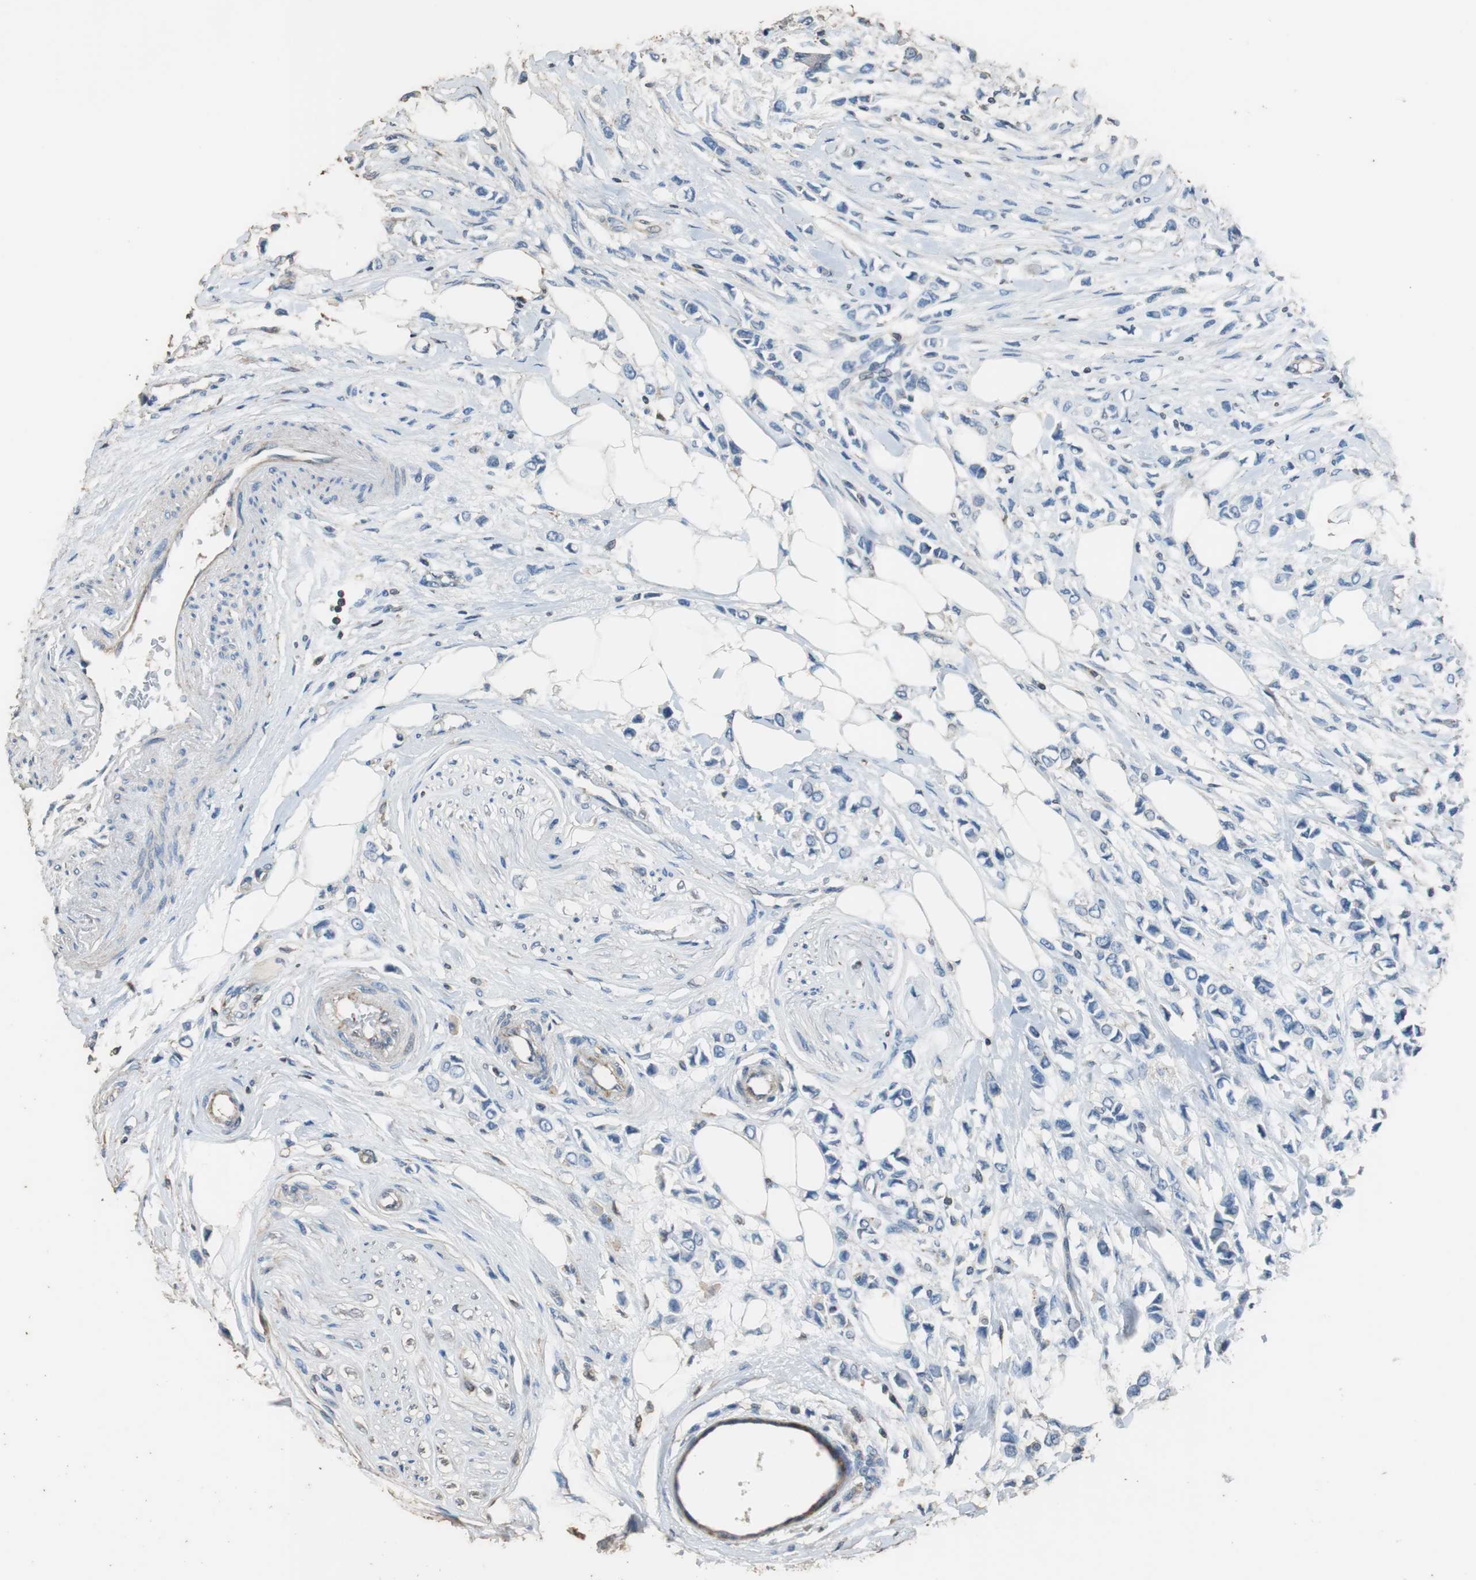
{"staining": {"intensity": "negative", "quantity": "none", "location": "none"}, "tissue": "breast cancer", "cell_type": "Tumor cells", "image_type": "cancer", "snomed": [{"axis": "morphology", "description": "Lobular carcinoma"}, {"axis": "topography", "description": "Breast"}], "caption": "A high-resolution photomicrograph shows immunohistochemistry staining of breast cancer, which displays no significant positivity in tumor cells.", "gene": "PRKRA", "patient": {"sex": "female", "age": 51}}